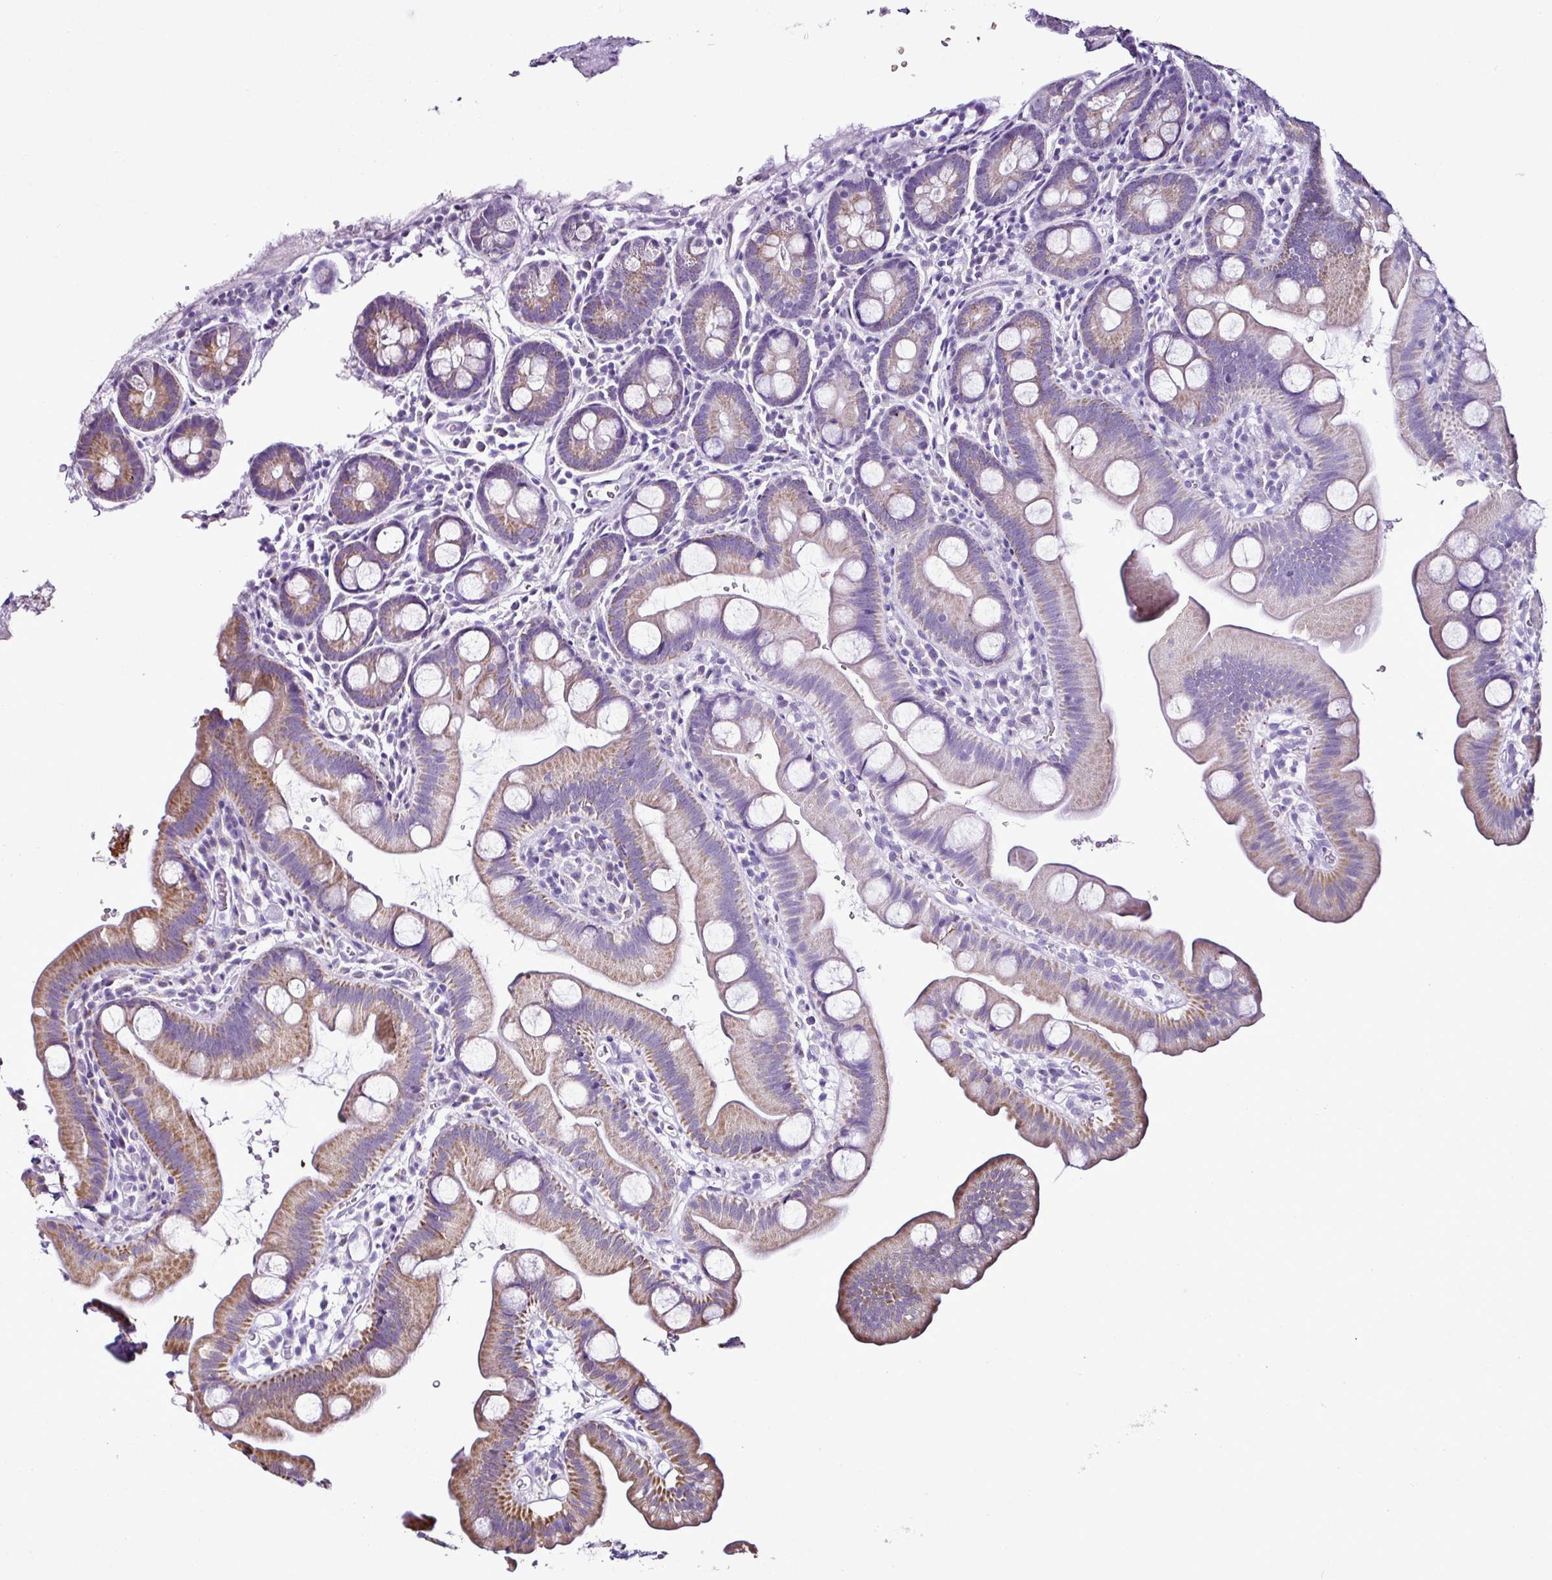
{"staining": {"intensity": "moderate", "quantity": "25%-75%", "location": "cytoplasmic/membranous"}, "tissue": "small intestine", "cell_type": "Glandular cells", "image_type": "normal", "snomed": [{"axis": "morphology", "description": "Normal tissue, NOS"}, {"axis": "topography", "description": "Small intestine"}], "caption": "DAB immunohistochemical staining of benign small intestine shows moderate cytoplasmic/membranous protein positivity in approximately 25%-75% of glandular cells.", "gene": "DPAGT1", "patient": {"sex": "female", "age": 68}}